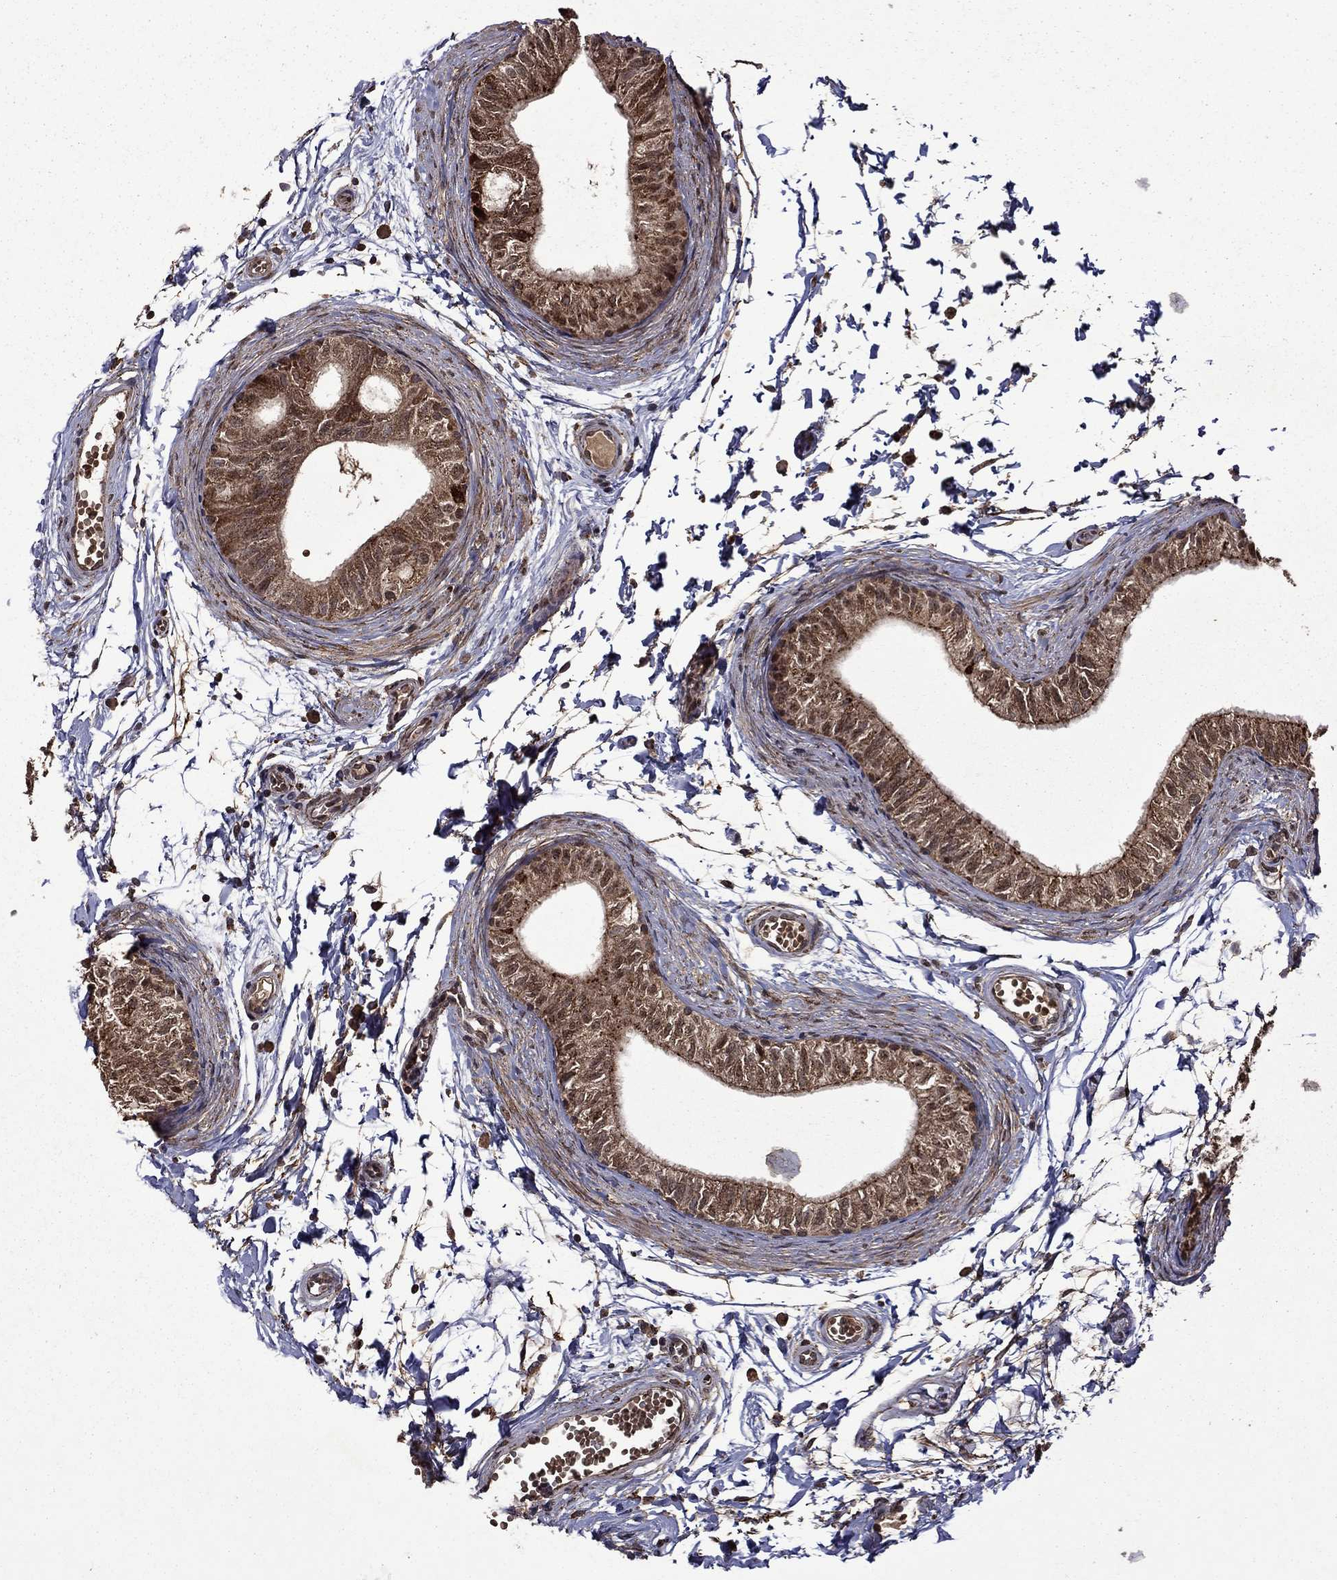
{"staining": {"intensity": "strong", "quantity": ">75%", "location": "cytoplasmic/membranous"}, "tissue": "epididymis", "cell_type": "Glandular cells", "image_type": "normal", "snomed": [{"axis": "morphology", "description": "Normal tissue, NOS"}, {"axis": "topography", "description": "Epididymis"}], "caption": "Immunohistochemical staining of benign human epididymis displays high levels of strong cytoplasmic/membranous staining in about >75% of glandular cells.", "gene": "ITM2B", "patient": {"sex": "male", "age": 22}}